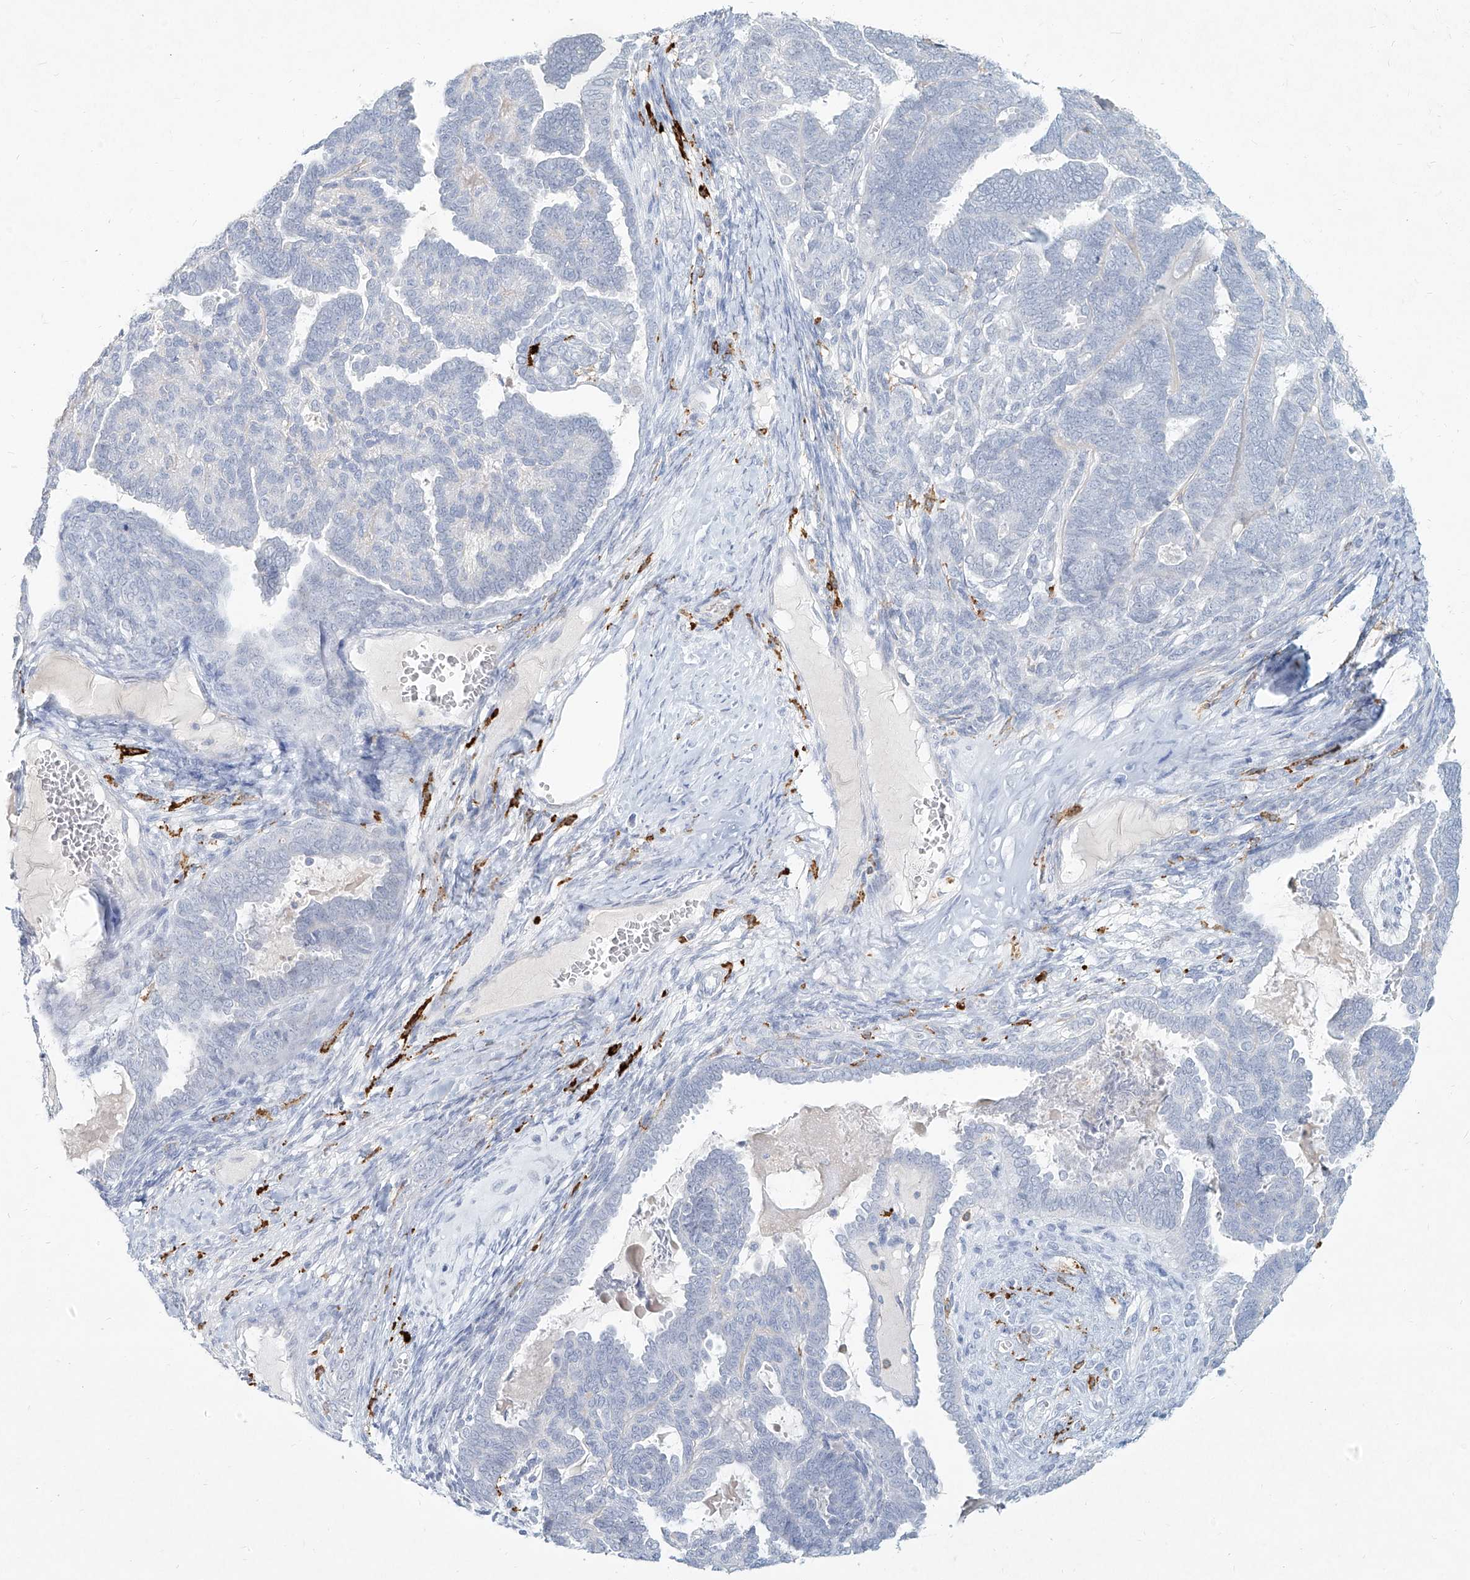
{"staining": {"intensity": "negative", "quantity": "none", "location": "none"}, "tissue": "endometrial cancer", "cell_type": "Tumor cells", "image_type": "cancer", "snomed": [{"axis": "morphology", "description": "Neoplasm, malignant, NOS"}, {"axis": "topography", "description": "Endometrium"}], "caption": "Endometrial cancer was stained to show a protein in brown. There is no significant staining in tumor cells. Nuclei are stained in blue.", "gene": "CD209", "patient": {"sex": "female", "age": 74}}